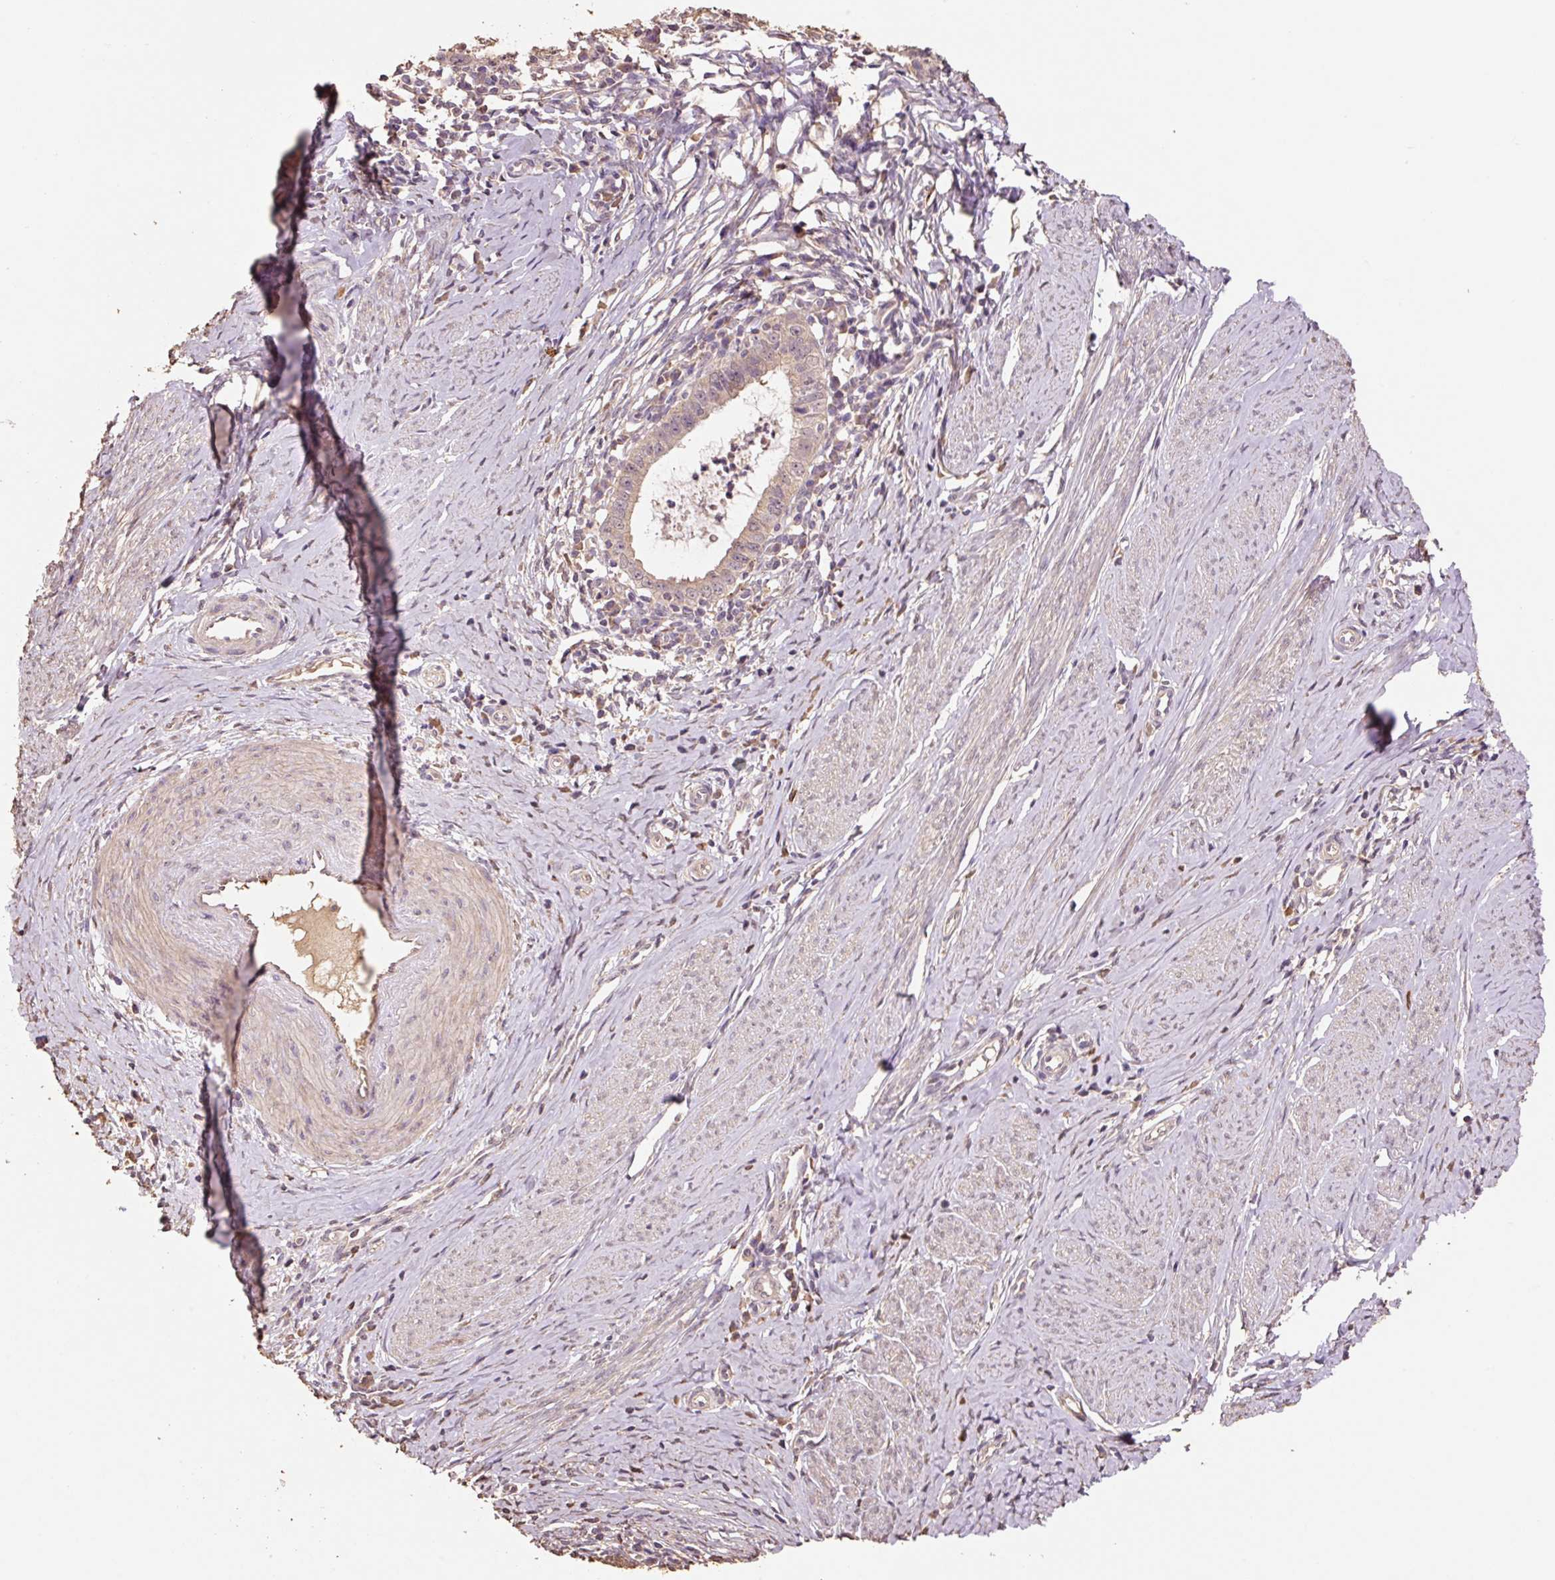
{"staining": {"intensity": "weak", "quantity": ">75%", "location": "cytoplasmic/membranous"}, "tissue": "cervical cancer", "cell_type": "Tumor cells", "image_type": "cancer", "snomed": [{"axis": "morphology", "description": "Adenocarcinoma, NOS"}, {"axis": "topography", "description": "Cervix"}], "caption": "Adenocarcinoma (cervical) stained for a protein (brown) exhibits weak cytoplasmic/membranous positive staining in about >75% of tumor cells.", "gene": "HERC2", "patient": {"sex": "female", "age": 36}}